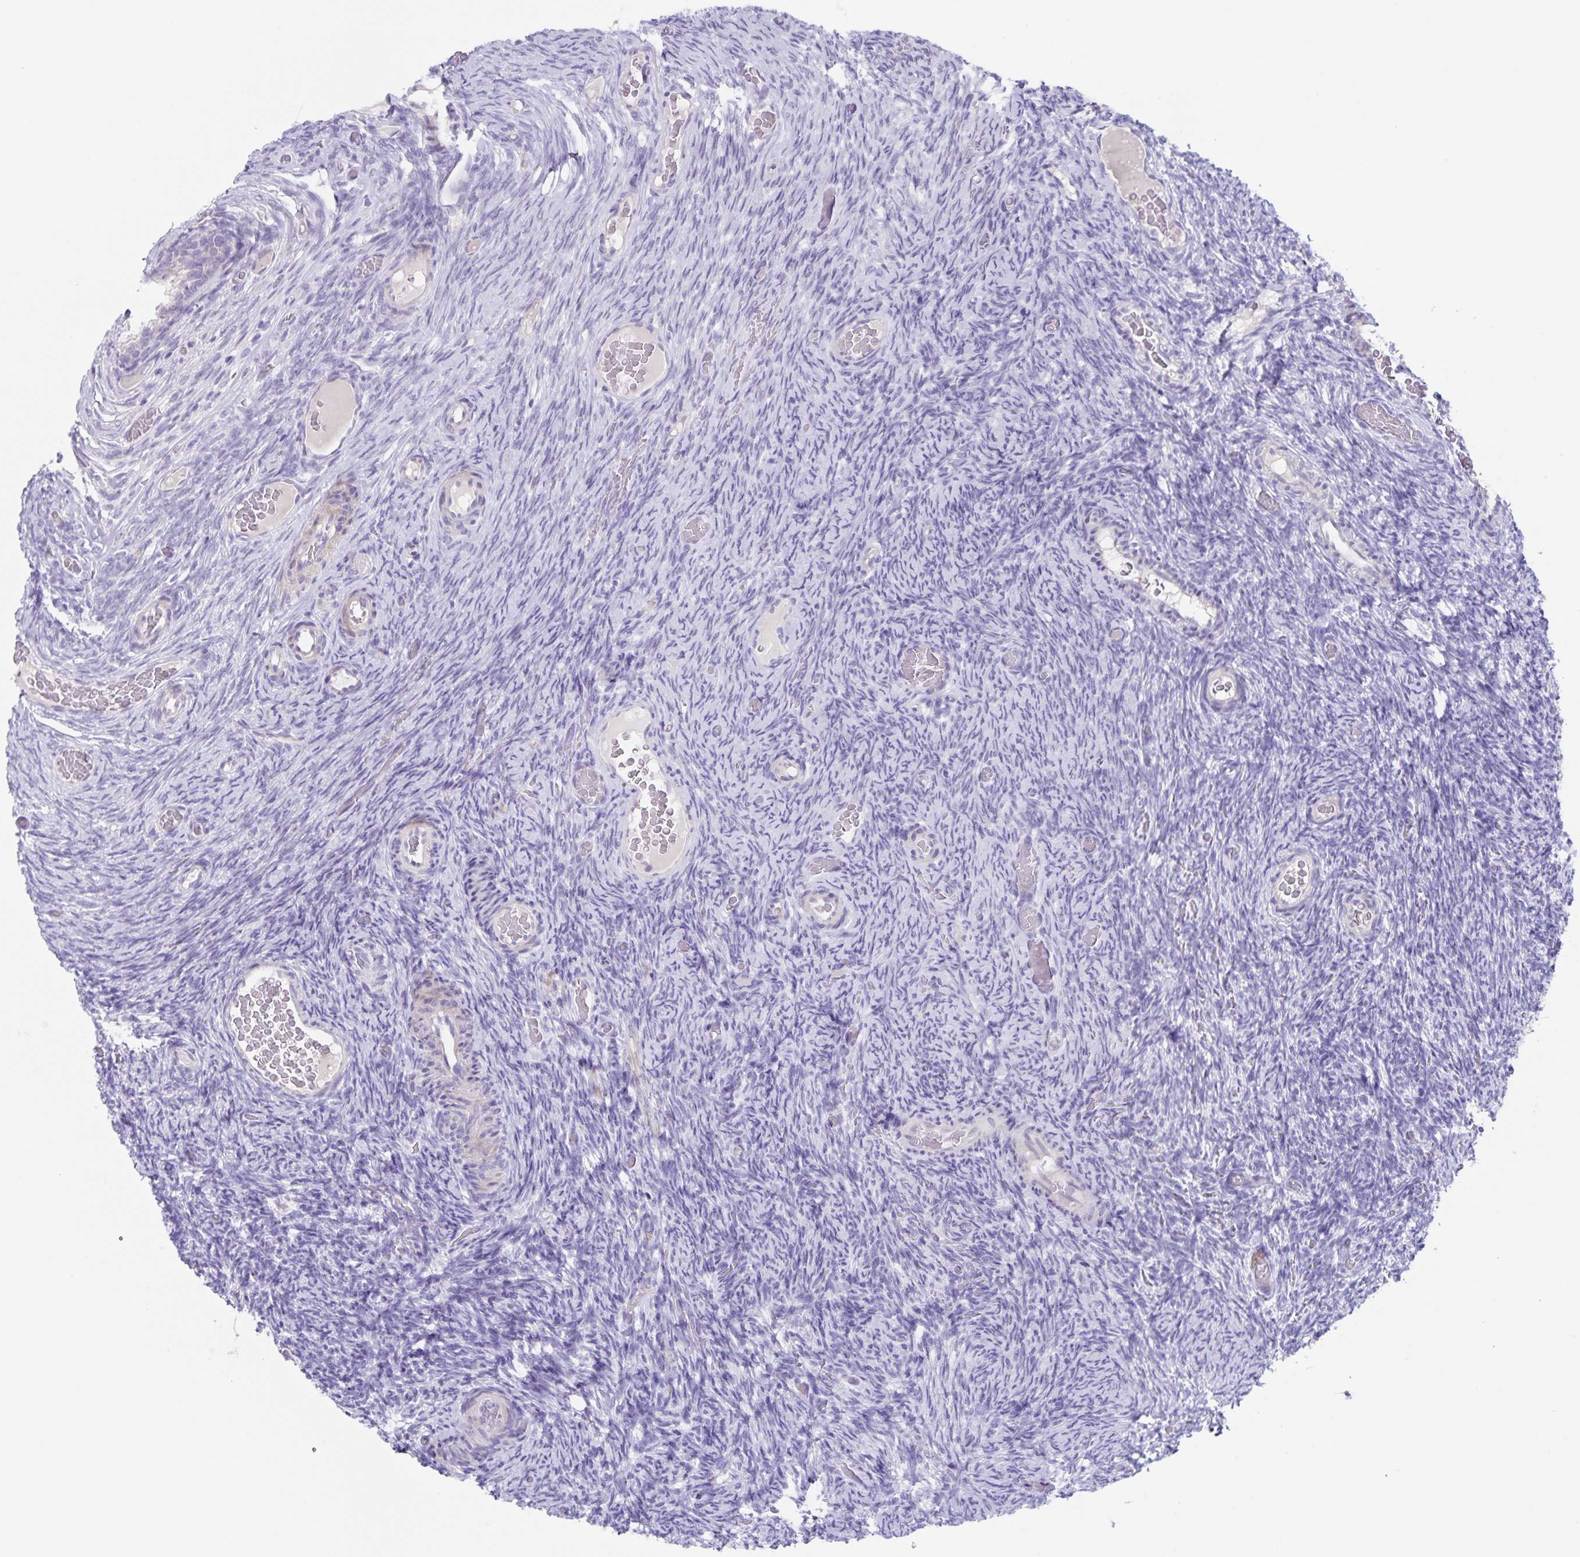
{"staining": {"intensity": "negative", "quantity": "none", "location": "none"}, "tissue": "ovary", "cell_type": "Follicle cells", "image_type": "normal", "snomed": [{"axis": "morphology", "description": "Normal tissue, NOS"}, {"axis": "topography", "description": "Ovary"}], "caption": "Follicle cells show no significant staining in benign ovary. Brightfield microscopy of immunohistochemistry (IHC) stained with DAB (3,3'-diaminobenzidine) (brown) and hematoxylin (blue), captured at high magnification.", "gene": "C11orf42", "patient": {"sex": "female", "age": 34}}